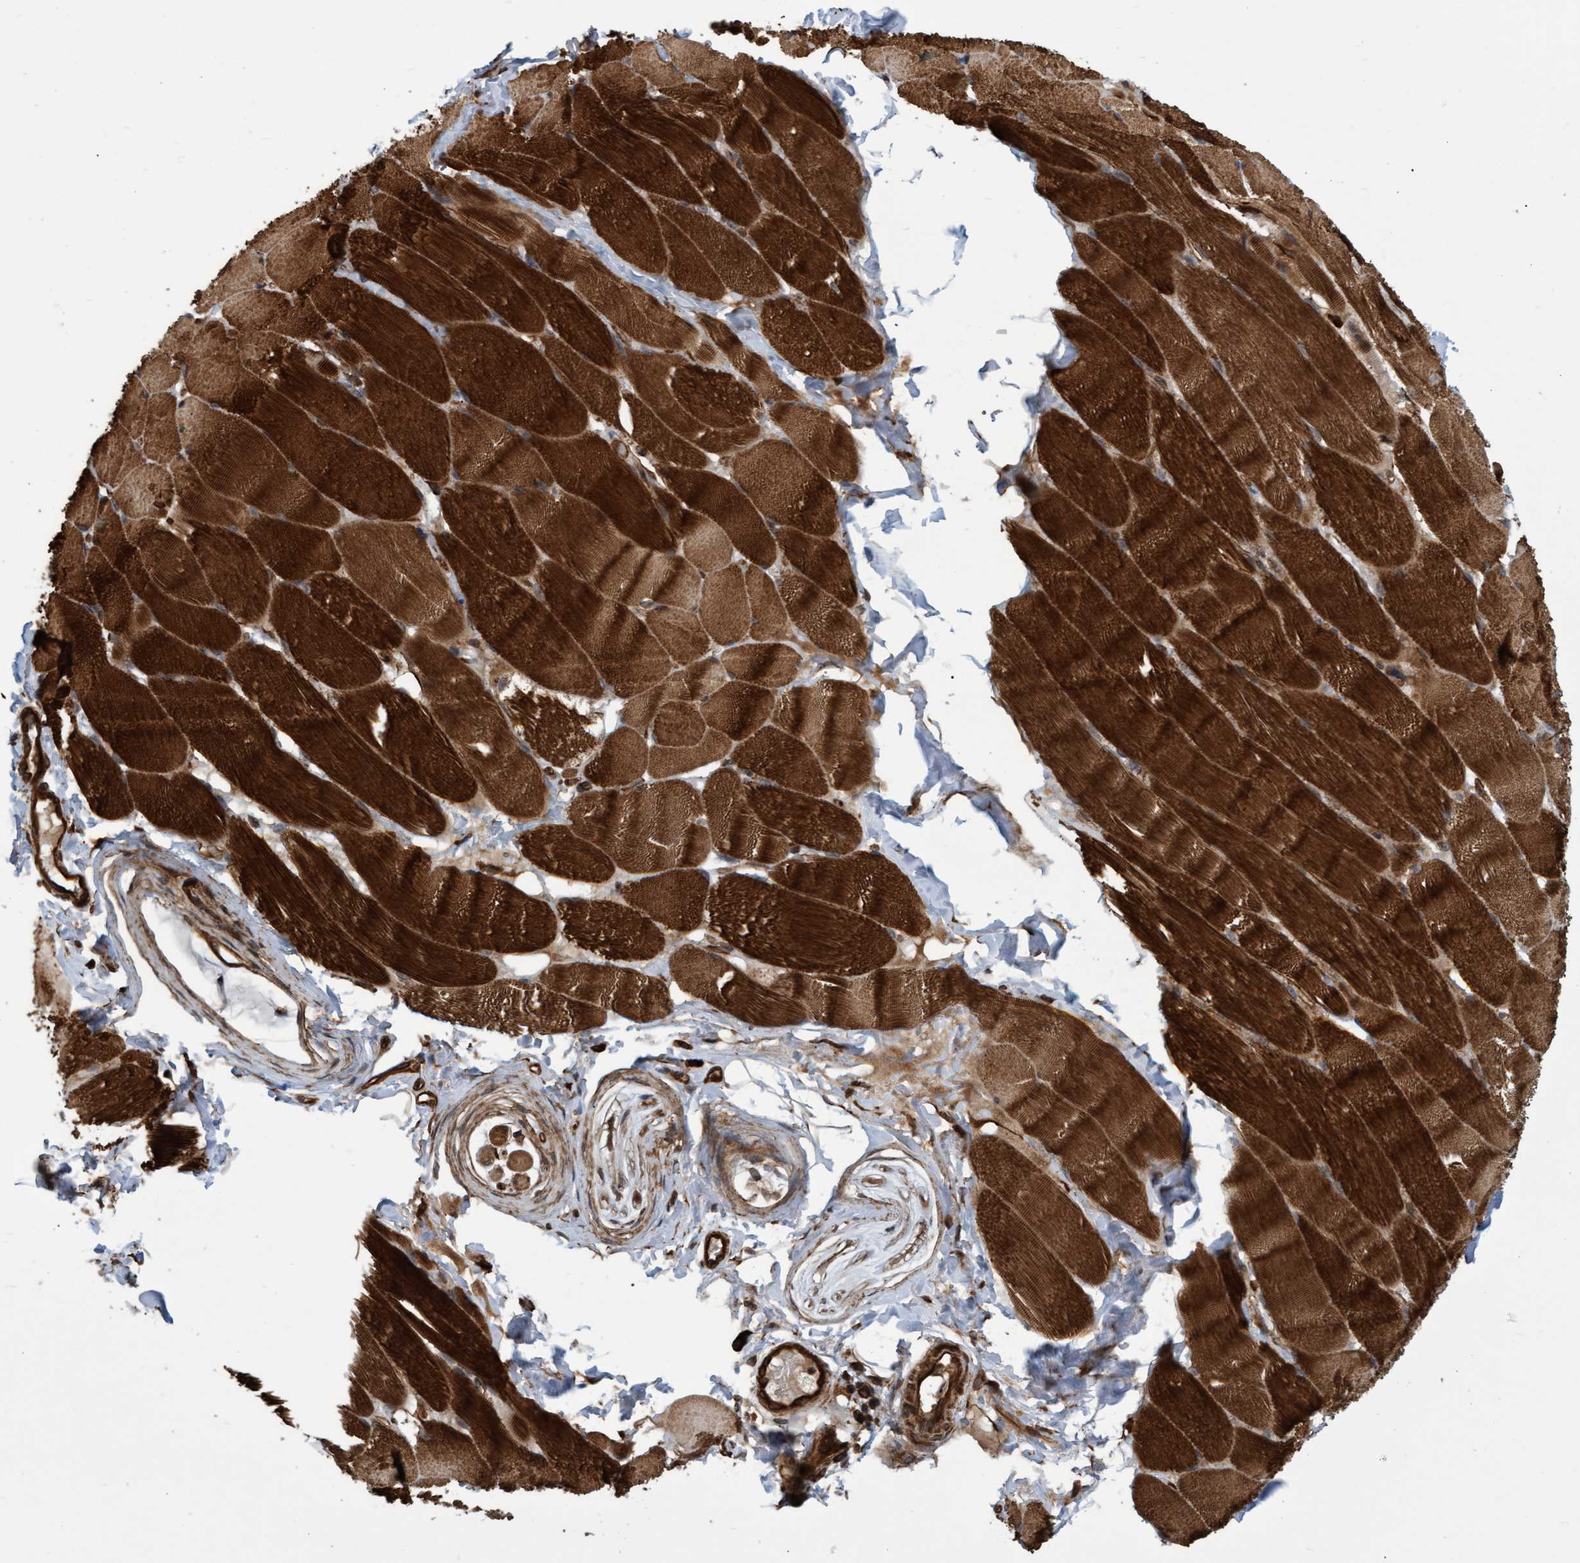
{"staining": {"intensity": "strong", "quantity": ">75%", "location": "cytoplasmic/membranous"}, "tissue": "skeletal muscle", "cell_type": "Myocytes", "image_type": "normal", "snomed": [{"axis": "morphology", "description": "Normal tissue, NOS"}, {"axis": "topography", "description": "Skin"}, {"axis": "topography", "description": "Skeletal muscle"}], "caption": "Protein staining of unremarkable skeletal muscle displays strong cytoplasmic/membranous positivity in about >75% of myocytes.", "gene": "TNFRSF10B", "patient": {"sex": "male", "age": 83}}